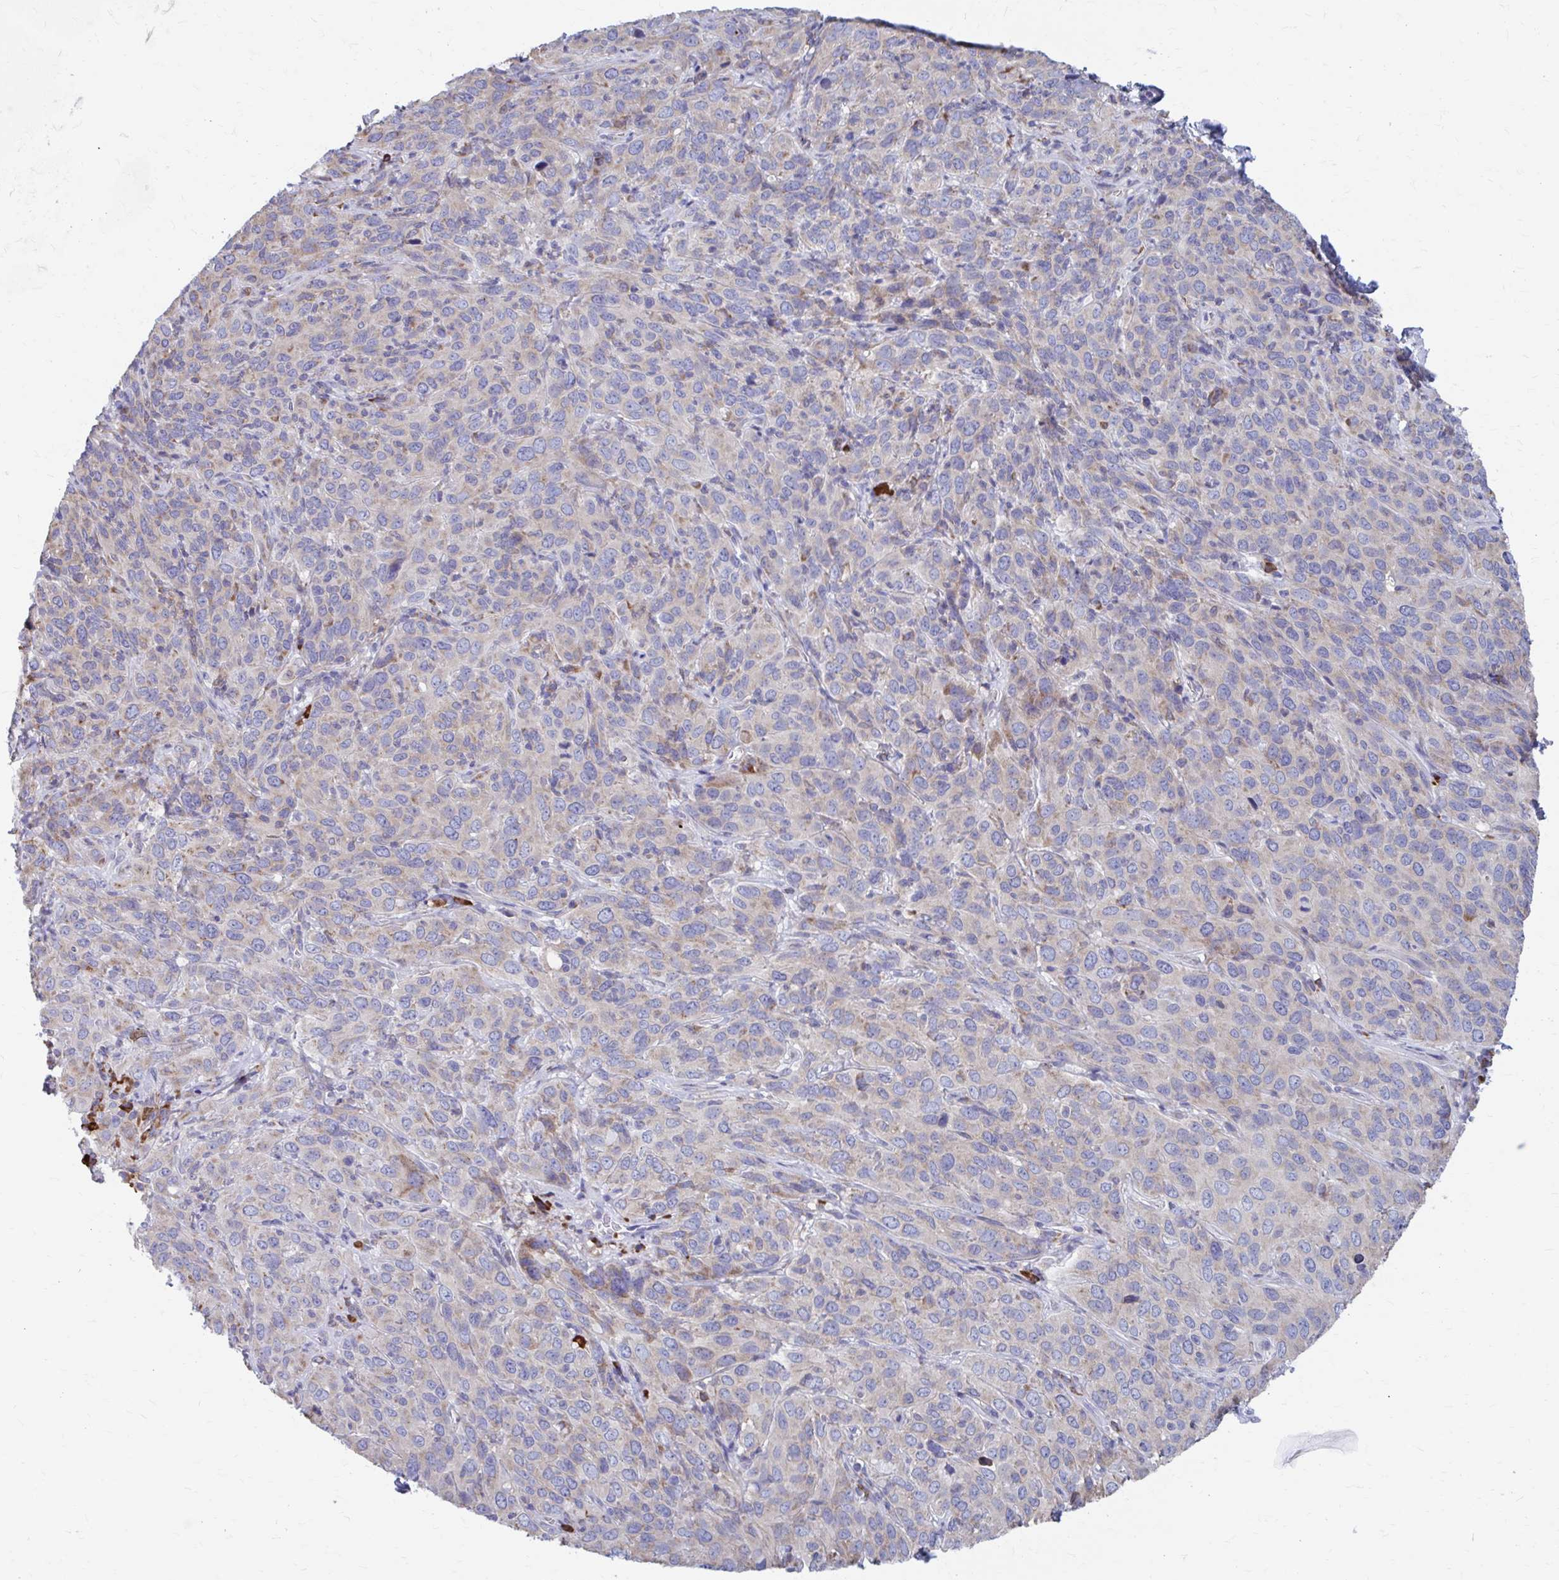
{"staining": {"intensity": "negative", "quantity": "none", "location": "none"}, "tissue": "cervical cancer", "cell_type": "Tumor cells", "image_type": "cancer", "snomed": [{"axis": "morphology", "description": "Squamous cell carcinoma, NOS"}, {"axis": "topography", "description": "Cervix"}], "caption": "This is a image of immunohistochemistry (IHC) staining of squamous cell carcinoma (cervical), which shows no staining in tumor cells.", "gene": "FKBP2", "patient": {"sex": "female", "age": 51}}